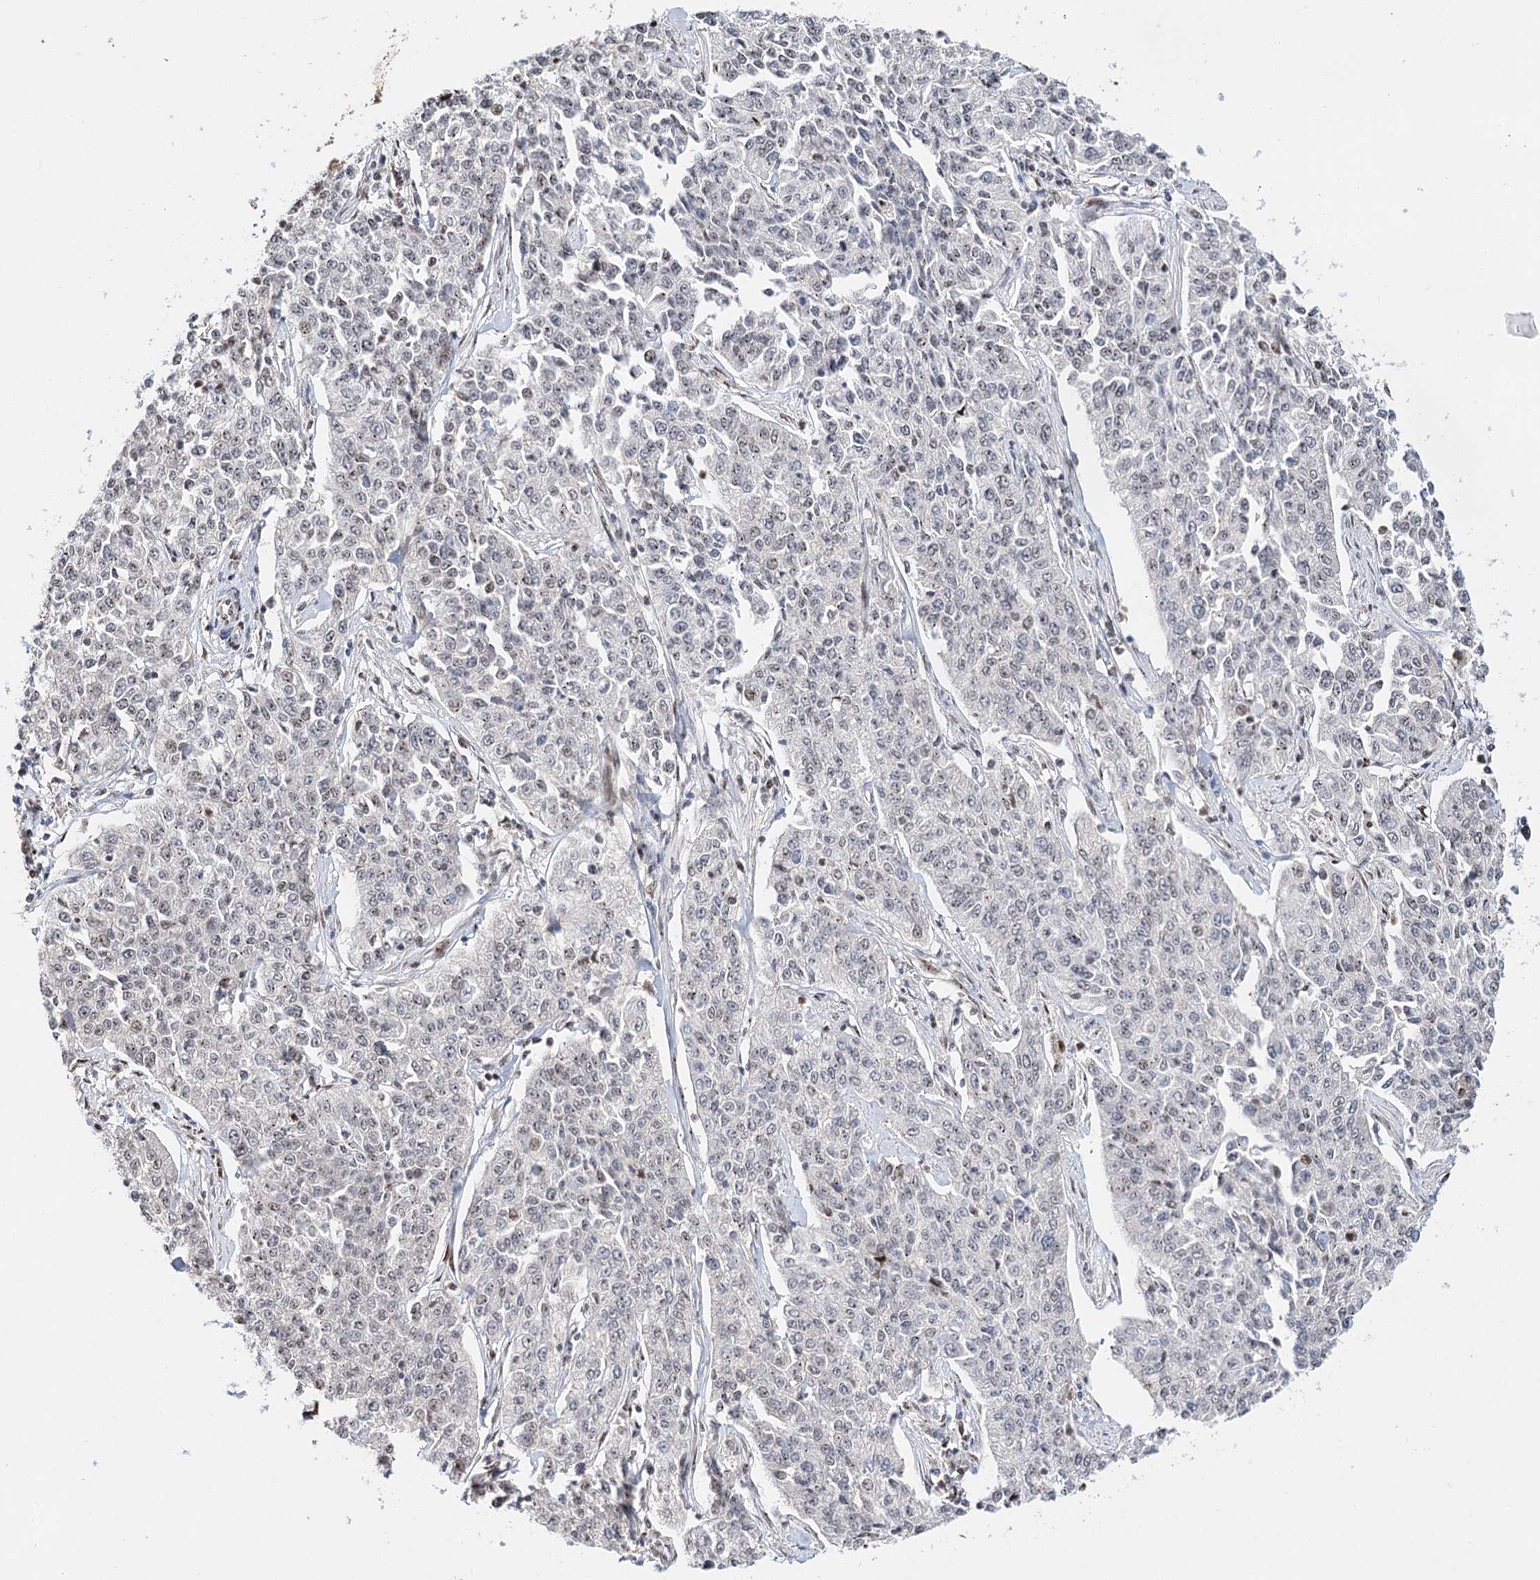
{"staining": {"intensity": "weak", "quantity": "25%-75%", "location": "nuclear"}, "tissue": "cervical cancer", "cell_type": "Tumor cells", "image_type": "cancer", "snomed": [{"axis": "morphology", "description": "Squamous cell carcinoma, NOS"}, {"axis": "topography", "description": "Cervix"}], "caption": "Immunohistochemical staining of cervical cancer demonstrates low levels of weak nuclear protein positivity in approximately 25%-75% of tumor cells.", "gene": "RPS27A", "patient": {"sex": "female", "age": 35}}